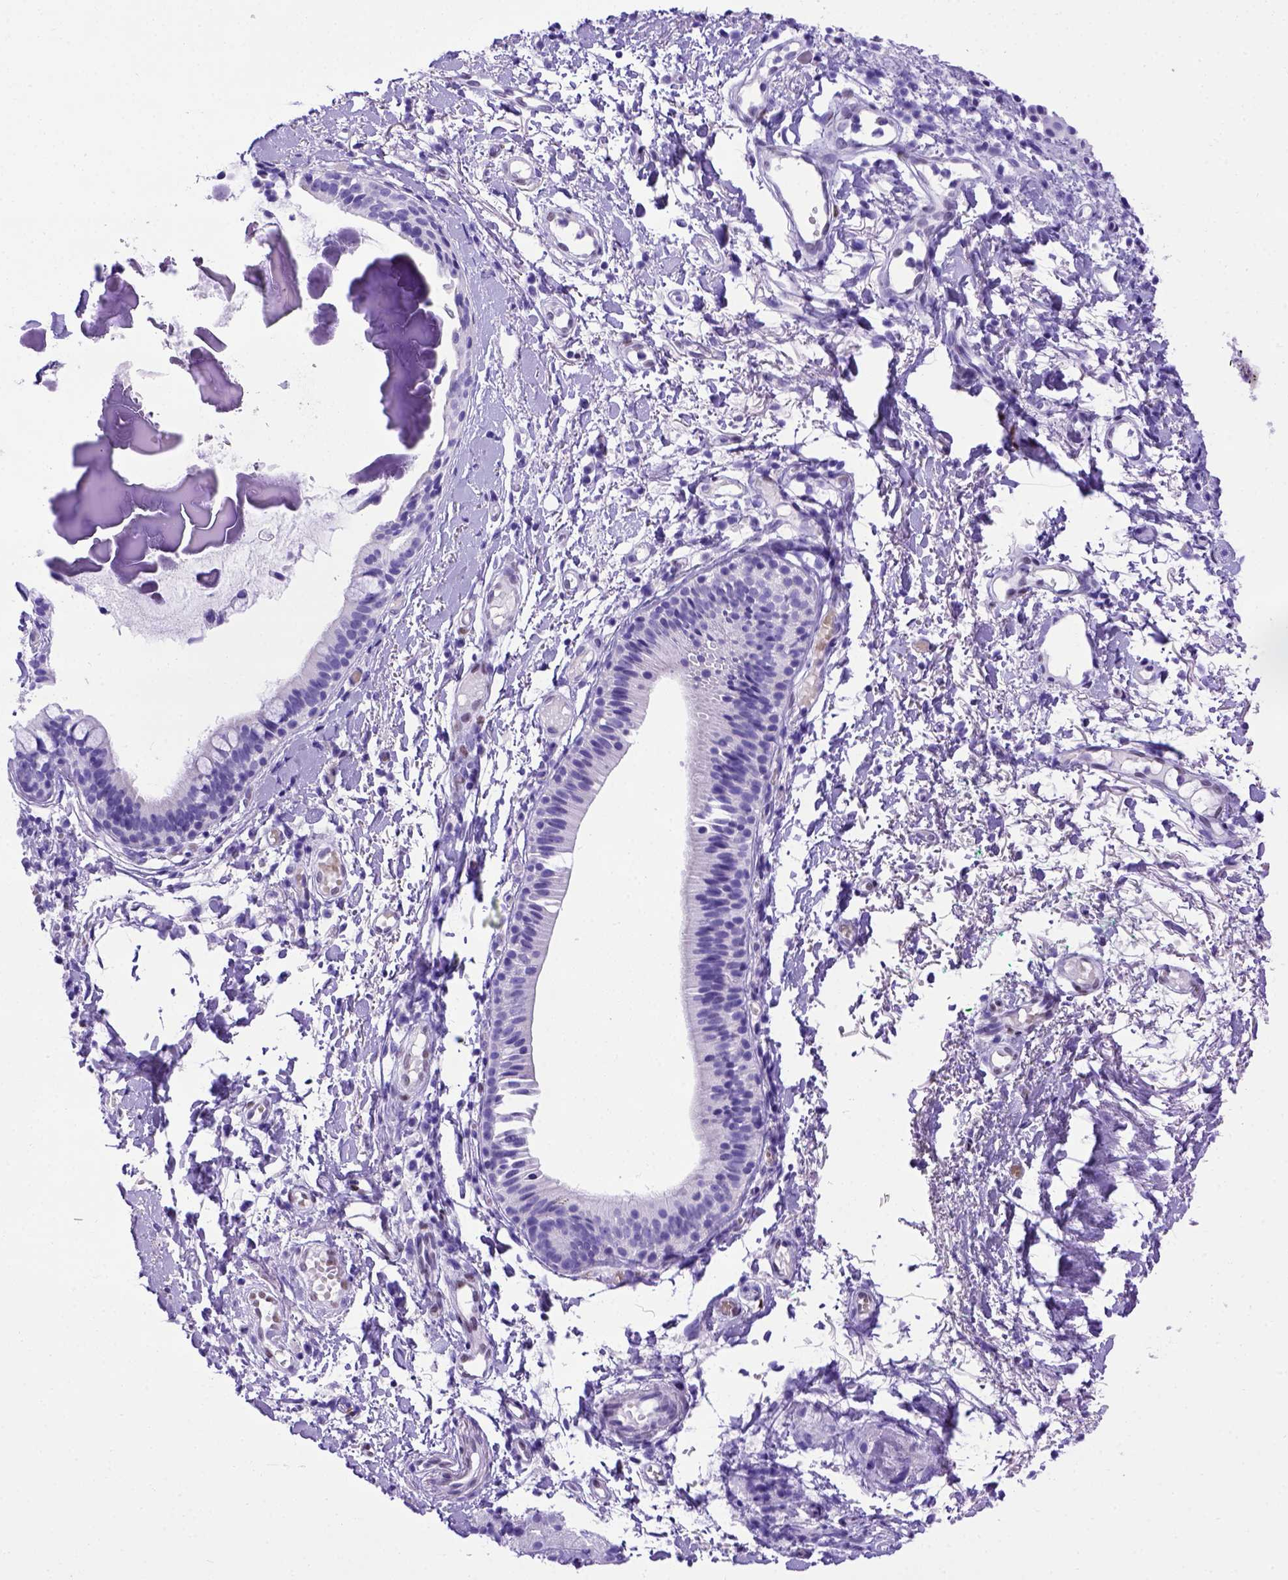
{"staining": {"intensity": "negative", "quantity": "none", "location": "none"}, "tissue": "nasopharynx", "cell_type": "Respiratory epithelial cells", "image_type": "normal", "snomed": [{"axis": "morphology", "description": "Normal tissue, NOS"}, {"axis": "morphology", "description": "Basal cell carcinoma"}, {"axis": "topography", "description": "Cartilage tissue"}, {"axis": "topography", "description": "Nasopharynx"}, {"axis": "topography", "description": "Oral tissue"}], "caption": "DAB immunohistochemical staining of normal human nasopharynx reveals no significant staining in respiratory epithelial cells.", "gene": "MEOX2", "patient": {"sex": "female", "age": 77}}